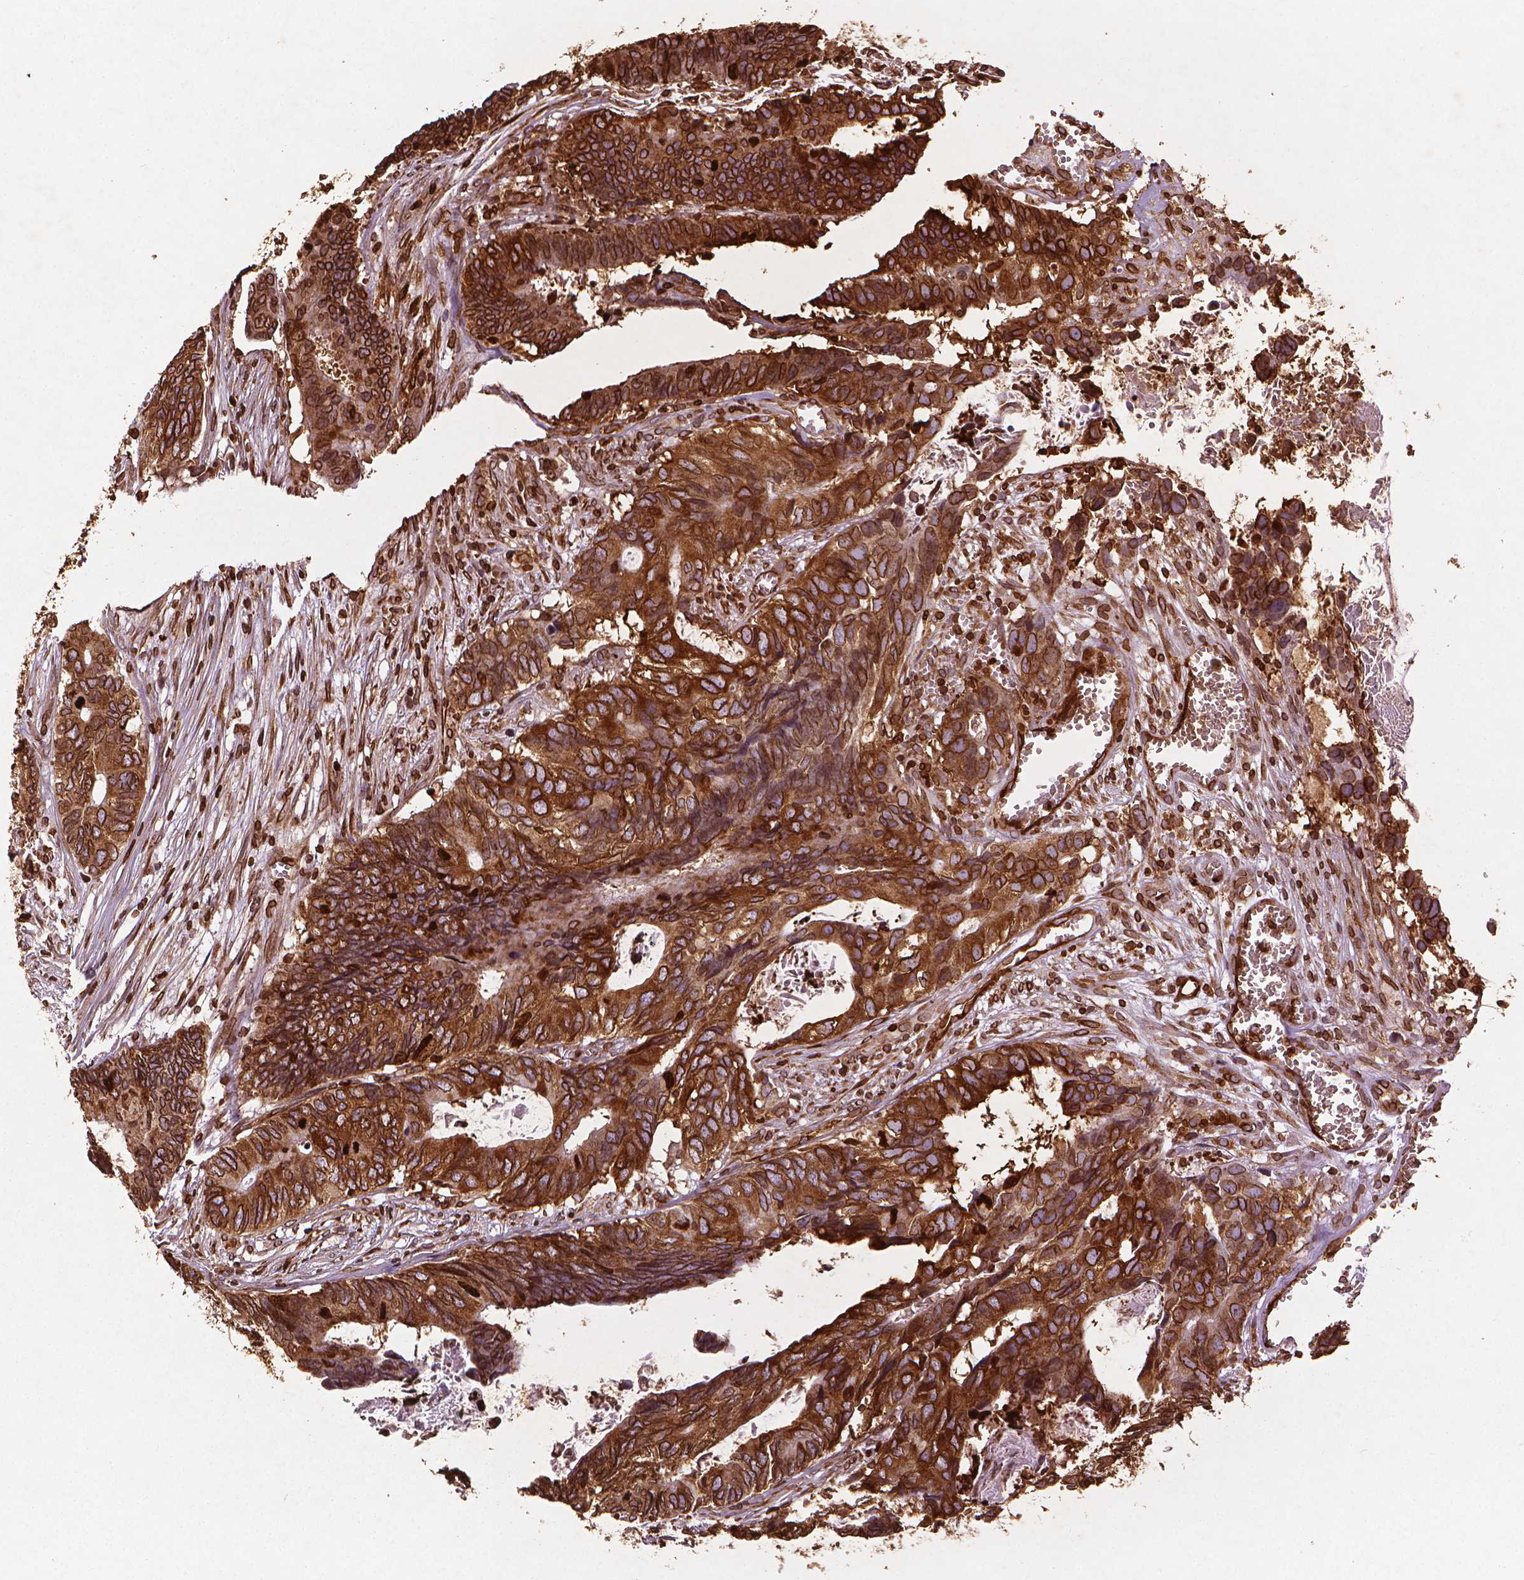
{"staining": {"intensity": "strong", "quantity": ">75%", "location": "cytoplasmic/membranous,nuclear"}, "tissue": "colorectal cancer", "cell_type": "Tumor cells", "image_type": "cancer", "snomed": [{"axis": "morphology", "description": "Adenocarcinoma, NOS"}, {"axis": "topography", "description": "Colon"}], "caption": "Colorectal cancer stained with immunohistochemistry (IHC) shows strong cytoplasmic/membranous and nuclear staining in approximately >75% of tumor cells.", "gene": "LMNB1", "patient": {"sex": "female", "age": 82}}